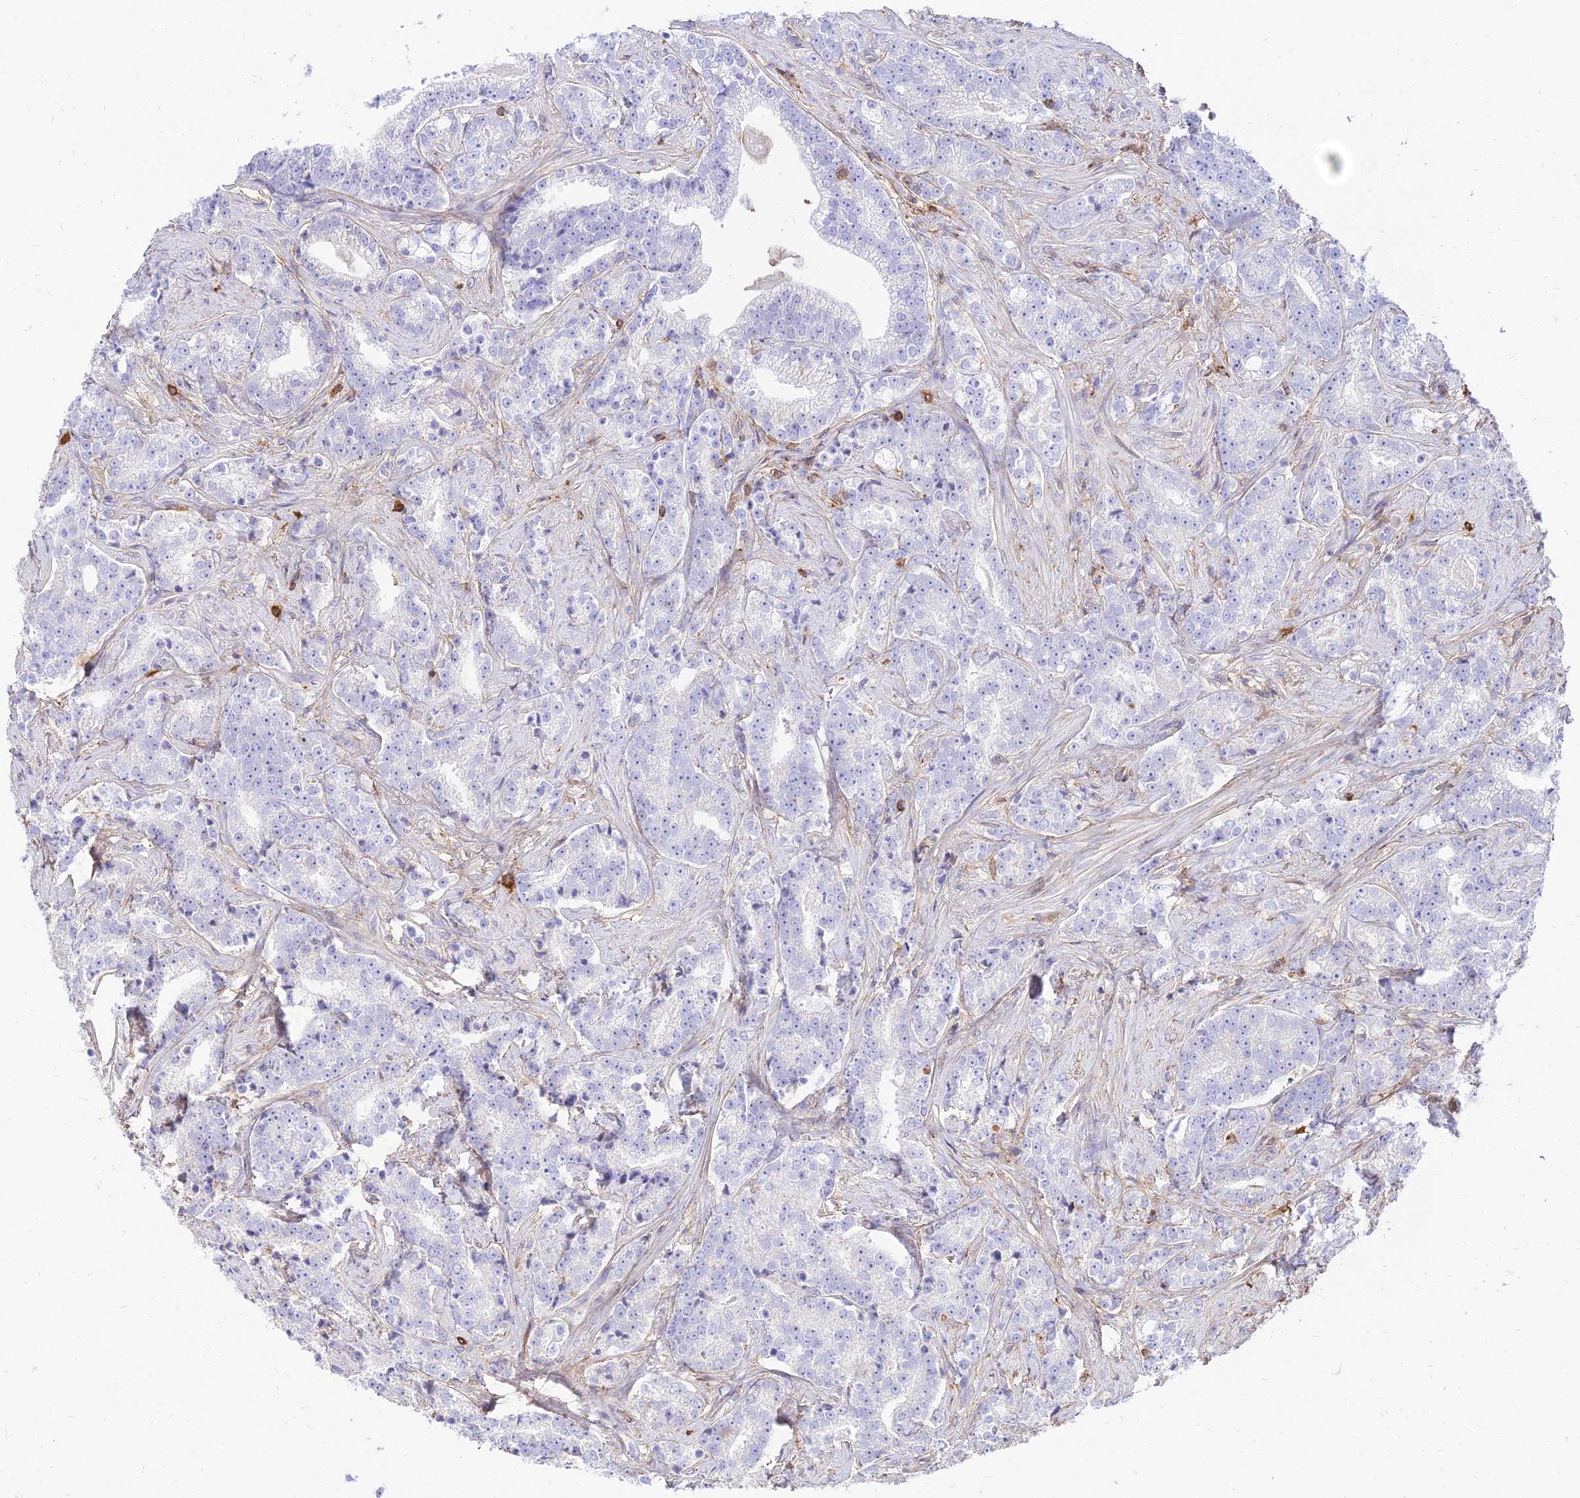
{"staining": {"intensity": "negative", "quantity": "none", "location": "none"}, "tissue": "prostate cancer", "cell_type": "Tumor cells", "image_type": "cancer", "snomed": [{"axis": "morphology", "description": "Adenocarcinoma, High grade"}, {"axis": "topography", "description": "Prostate"}], "caption": "There is no significant expression in tumor cells of prostate cancer (high-grade adenocarcinoma).", "gene": "SREK1IP1", "patient": {"sex": "male", "age": 67}}